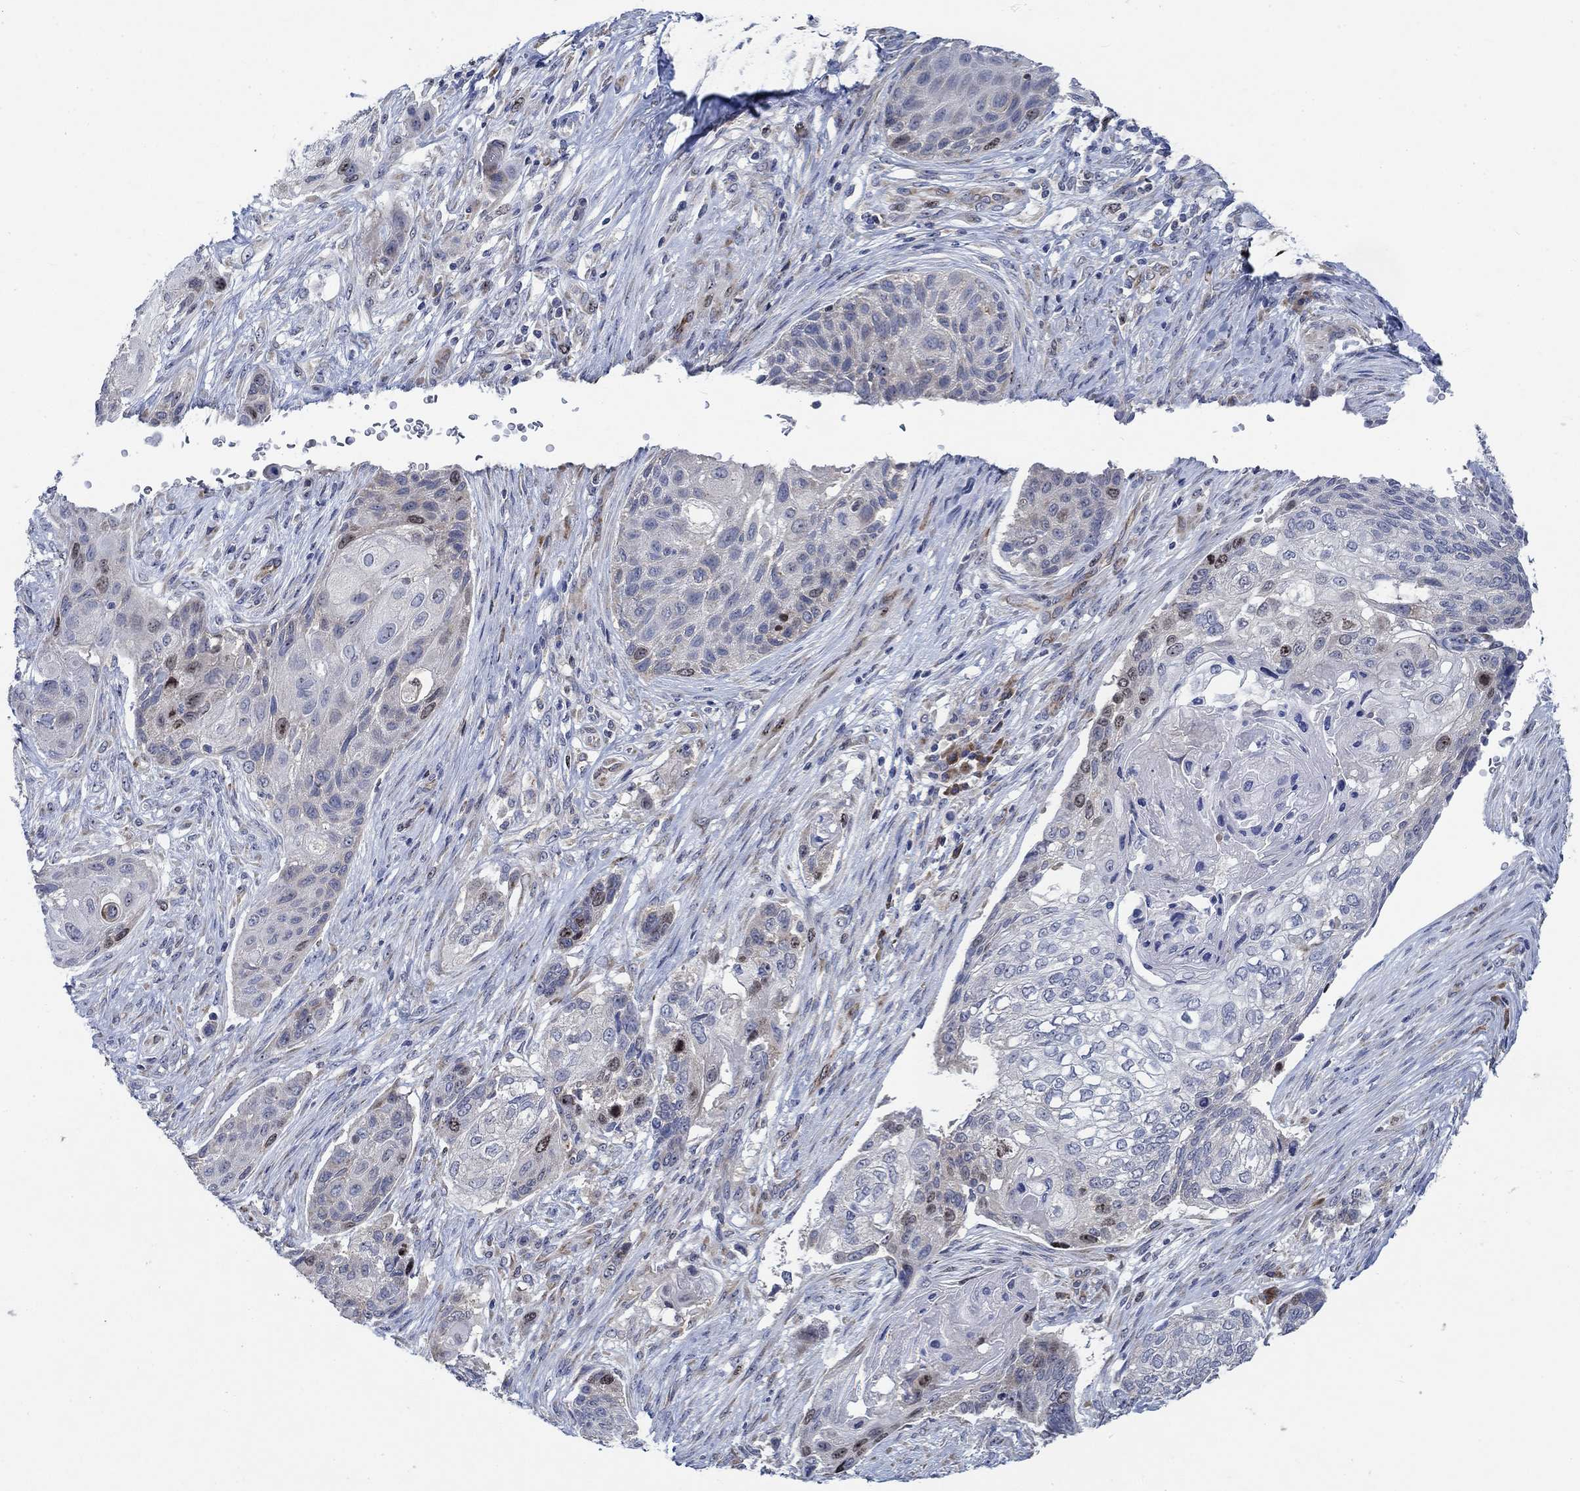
{"staining": {"intensity": "negative", "quantity": "none", "location": "none"}, "tissue": "lung cancer", "cell_type": "Tumor cells", "image_type": "cancer", "snomed": [{"axis": "morphology", "description": "Normal tissue, NOS"}, {"axis": "morphology", "description": "Squamous cell carcinoma, NOS"}, {"axis": "topography", "description": "Bronchus"}, {"axis": "topography", "description": "Lung"}], "caption": "Immunohistochemistry (IHC) micrograph of human squamous cell carcinoma (lung) stained for a protein (brown), which reveals no expression in tumor cells. Nuclei are stained in blue.", "gene": "MMP24", "patient": {"sex": "male", "age": 69}}